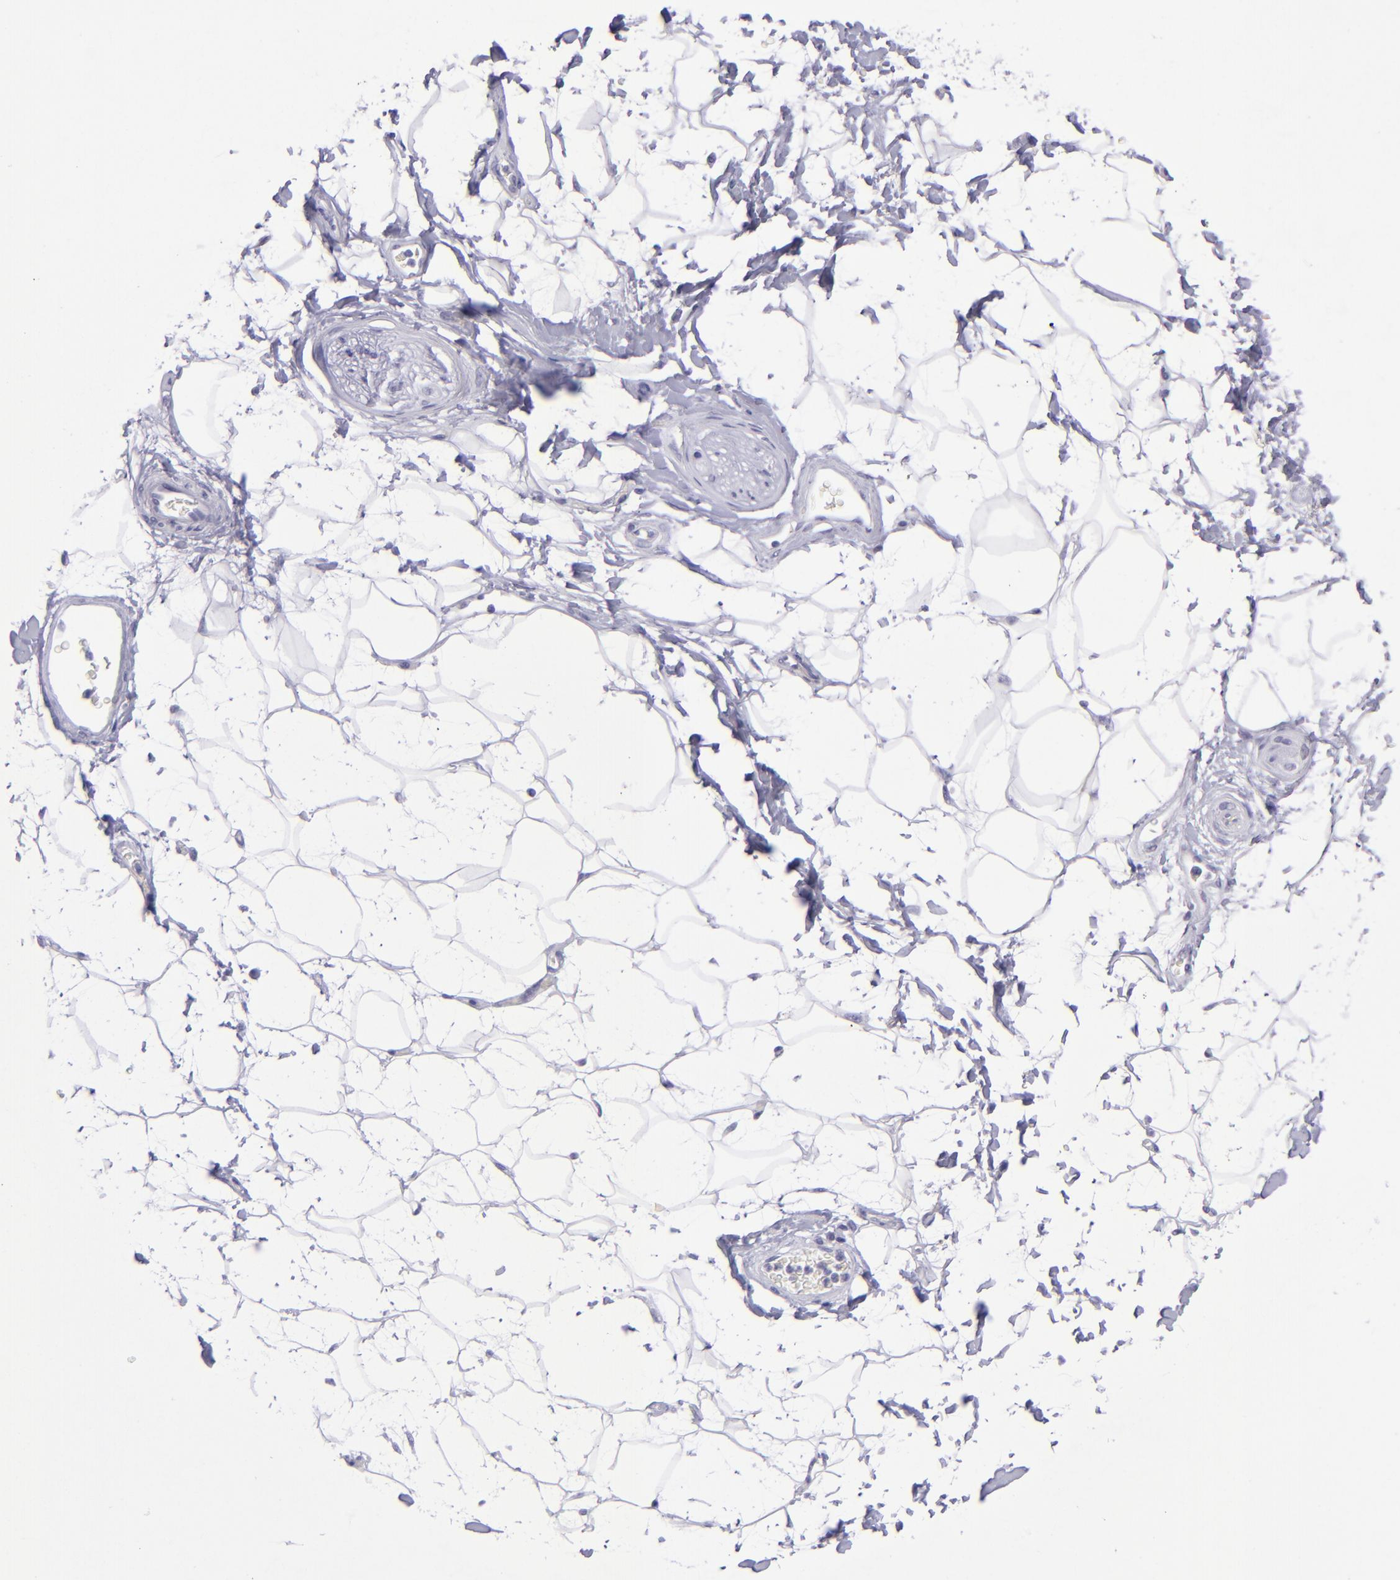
{"staining": {"intensity": "negative", "quantity": "none", "location": "none"}, "tissue": "adipose tissue", "cell_type": "Adipocytes", "image_type": "normal", "snomed": [{"axis": "morphology", "description": "Normal tissue, NOS"}, {"axis": "topography", "description": "Soft tissue"}], "caption": "Adipocytes show no significant staining in benign adipose tissue.", "gene": "POU2F2", "patient": {"sex": "male", "age": 72}}